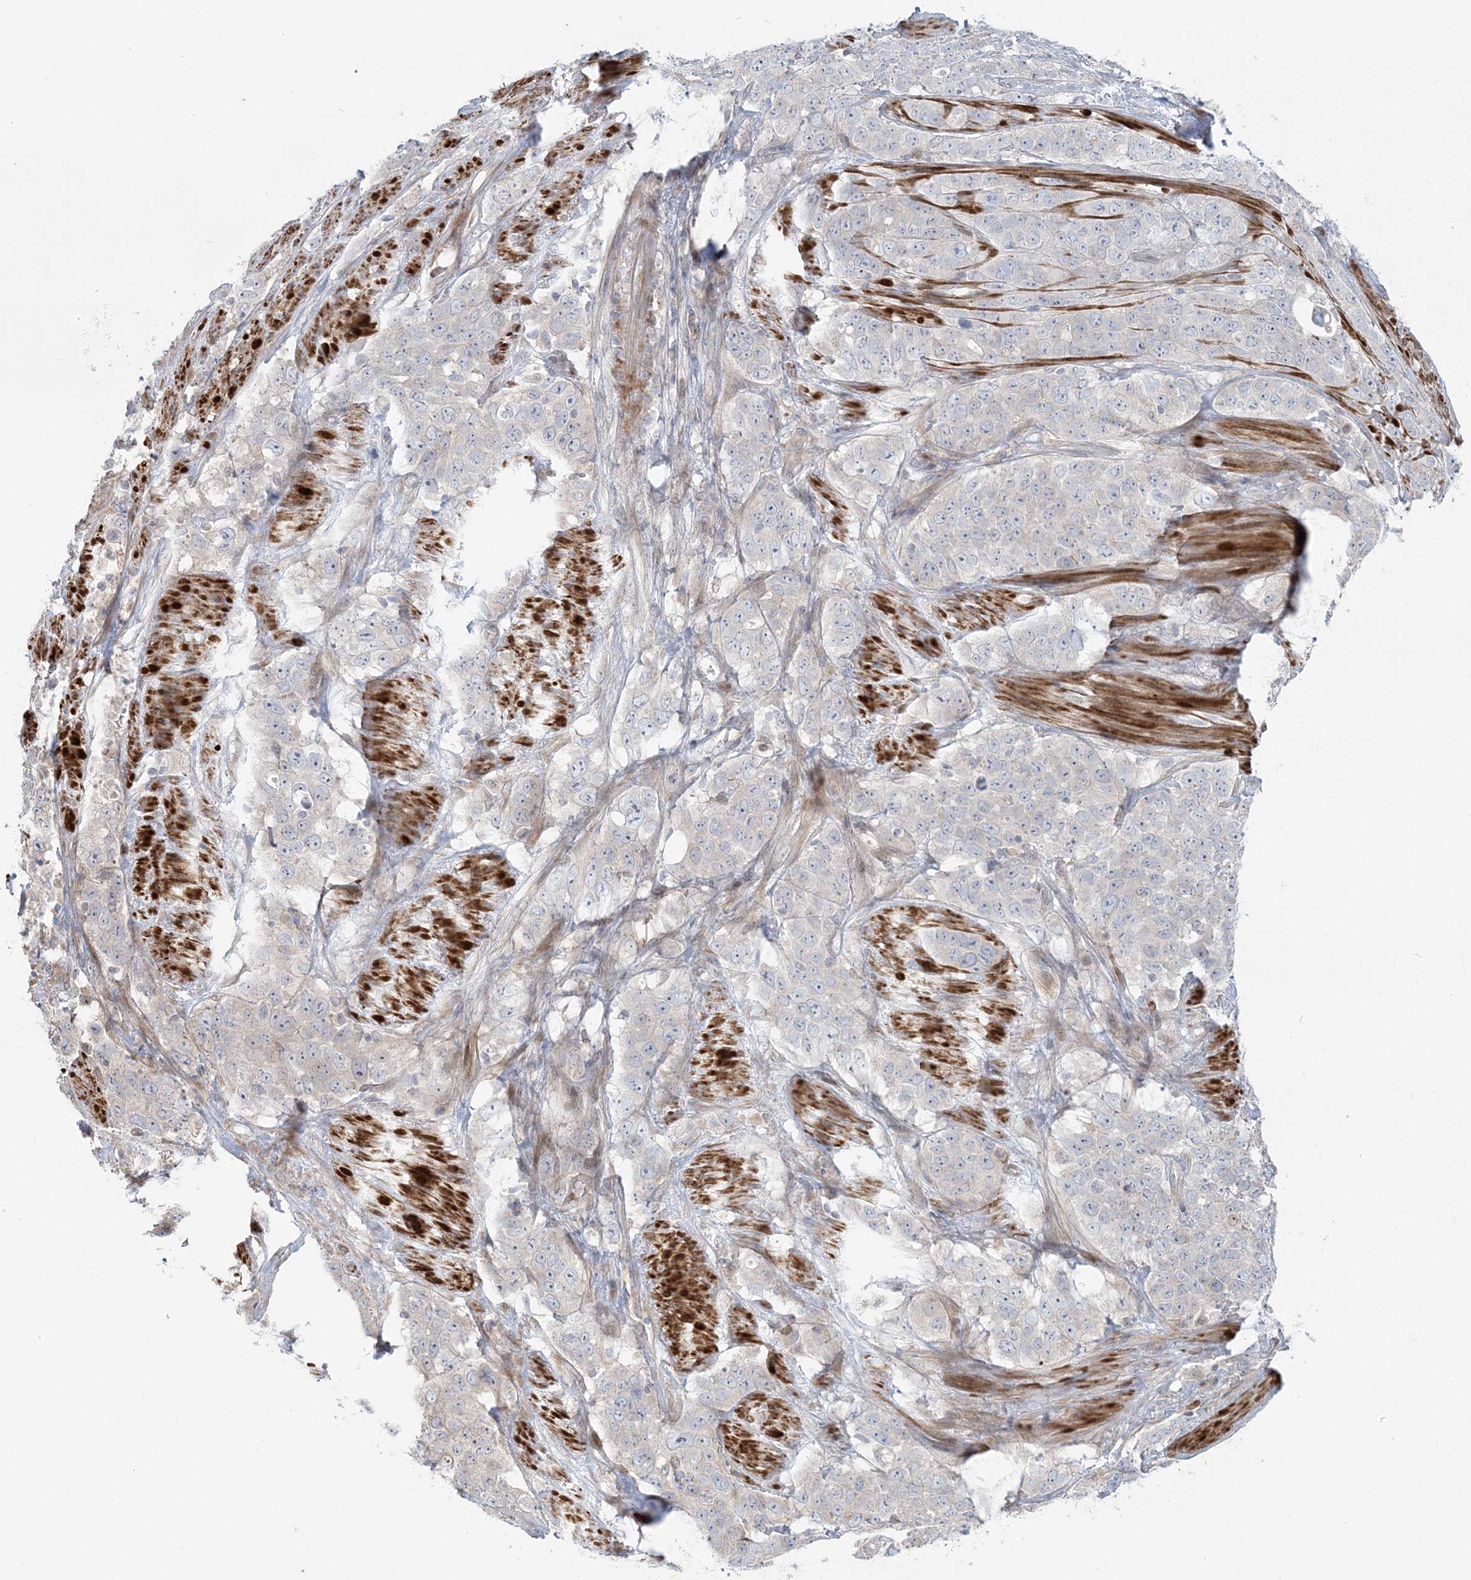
{"staining": {"intensity": "negative", "quantity": "none", "location": "none"}, "tissue": "stomach cancer", "cell_type": "Tumor cells", "image_type": "cancer", "snomed": [{"axis": "morphology", "description": "Adenocarcinoma, NOS"}, {"axis": "topography", "description": "Stomach"}], "caption": "IHC of stomach adenocarcinoma reveals no expression in tumor cells.", "gene": "NUDT9", "patient": {"sex": "male", "age": 48}}